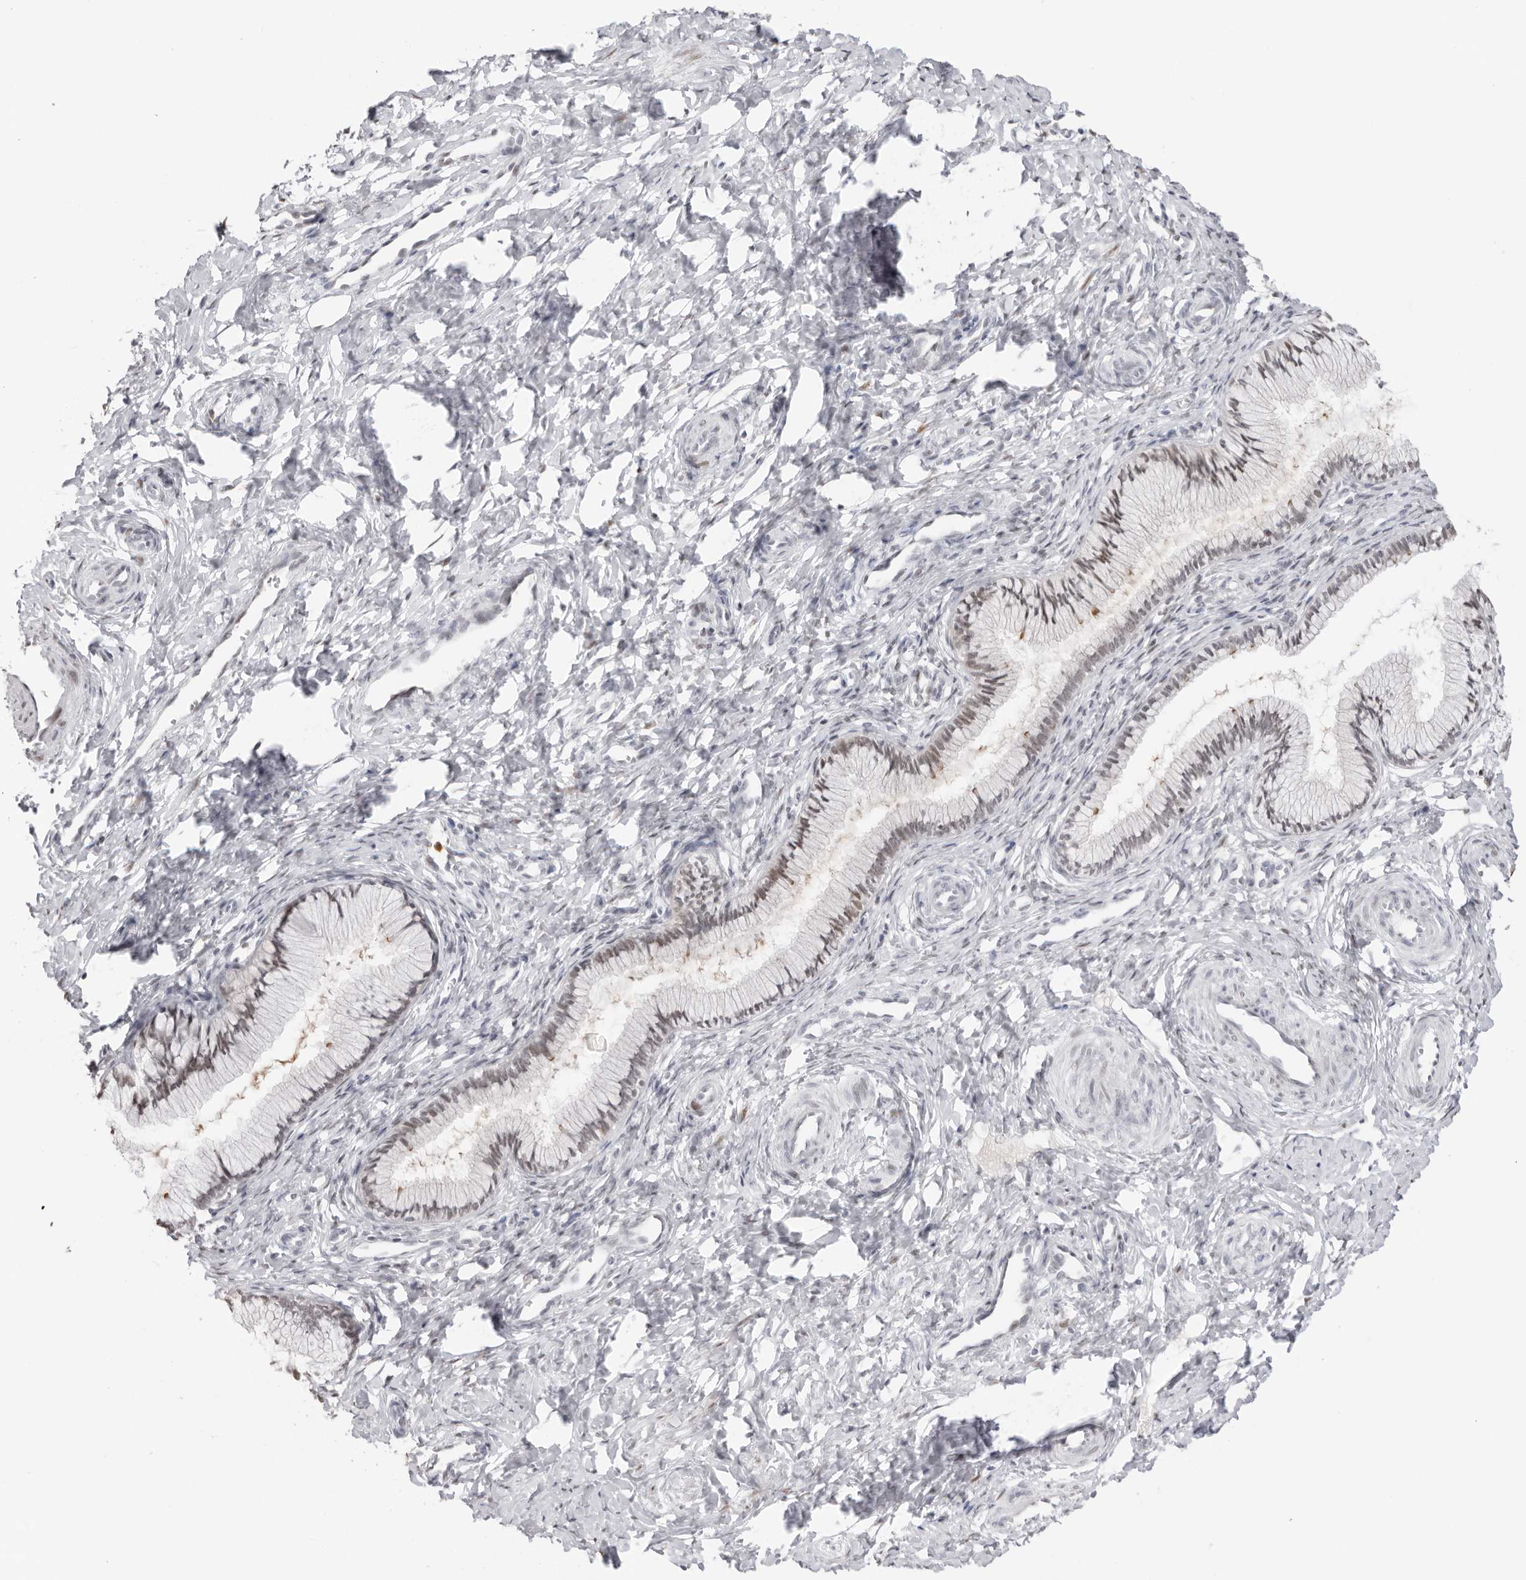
{"staining": {"intensity": "weak", "quantity": "25%-75%", "location": "nuclear"}, "tissue": "cervix", "cell_type": "Glandular cells", "image_type": "normal", "snomed": [{"axis": "morphology", "description": "Normal tissue, NOS"}, {"axis": "topography", "description": "Cervix"}], "caption": "The histopathology image reveals a brown stain indicating the presence of a protein in the nuclear of glandular cells in cervix.", "gene": "RNF146", "patient": {"sex": "female", "age": 27}}